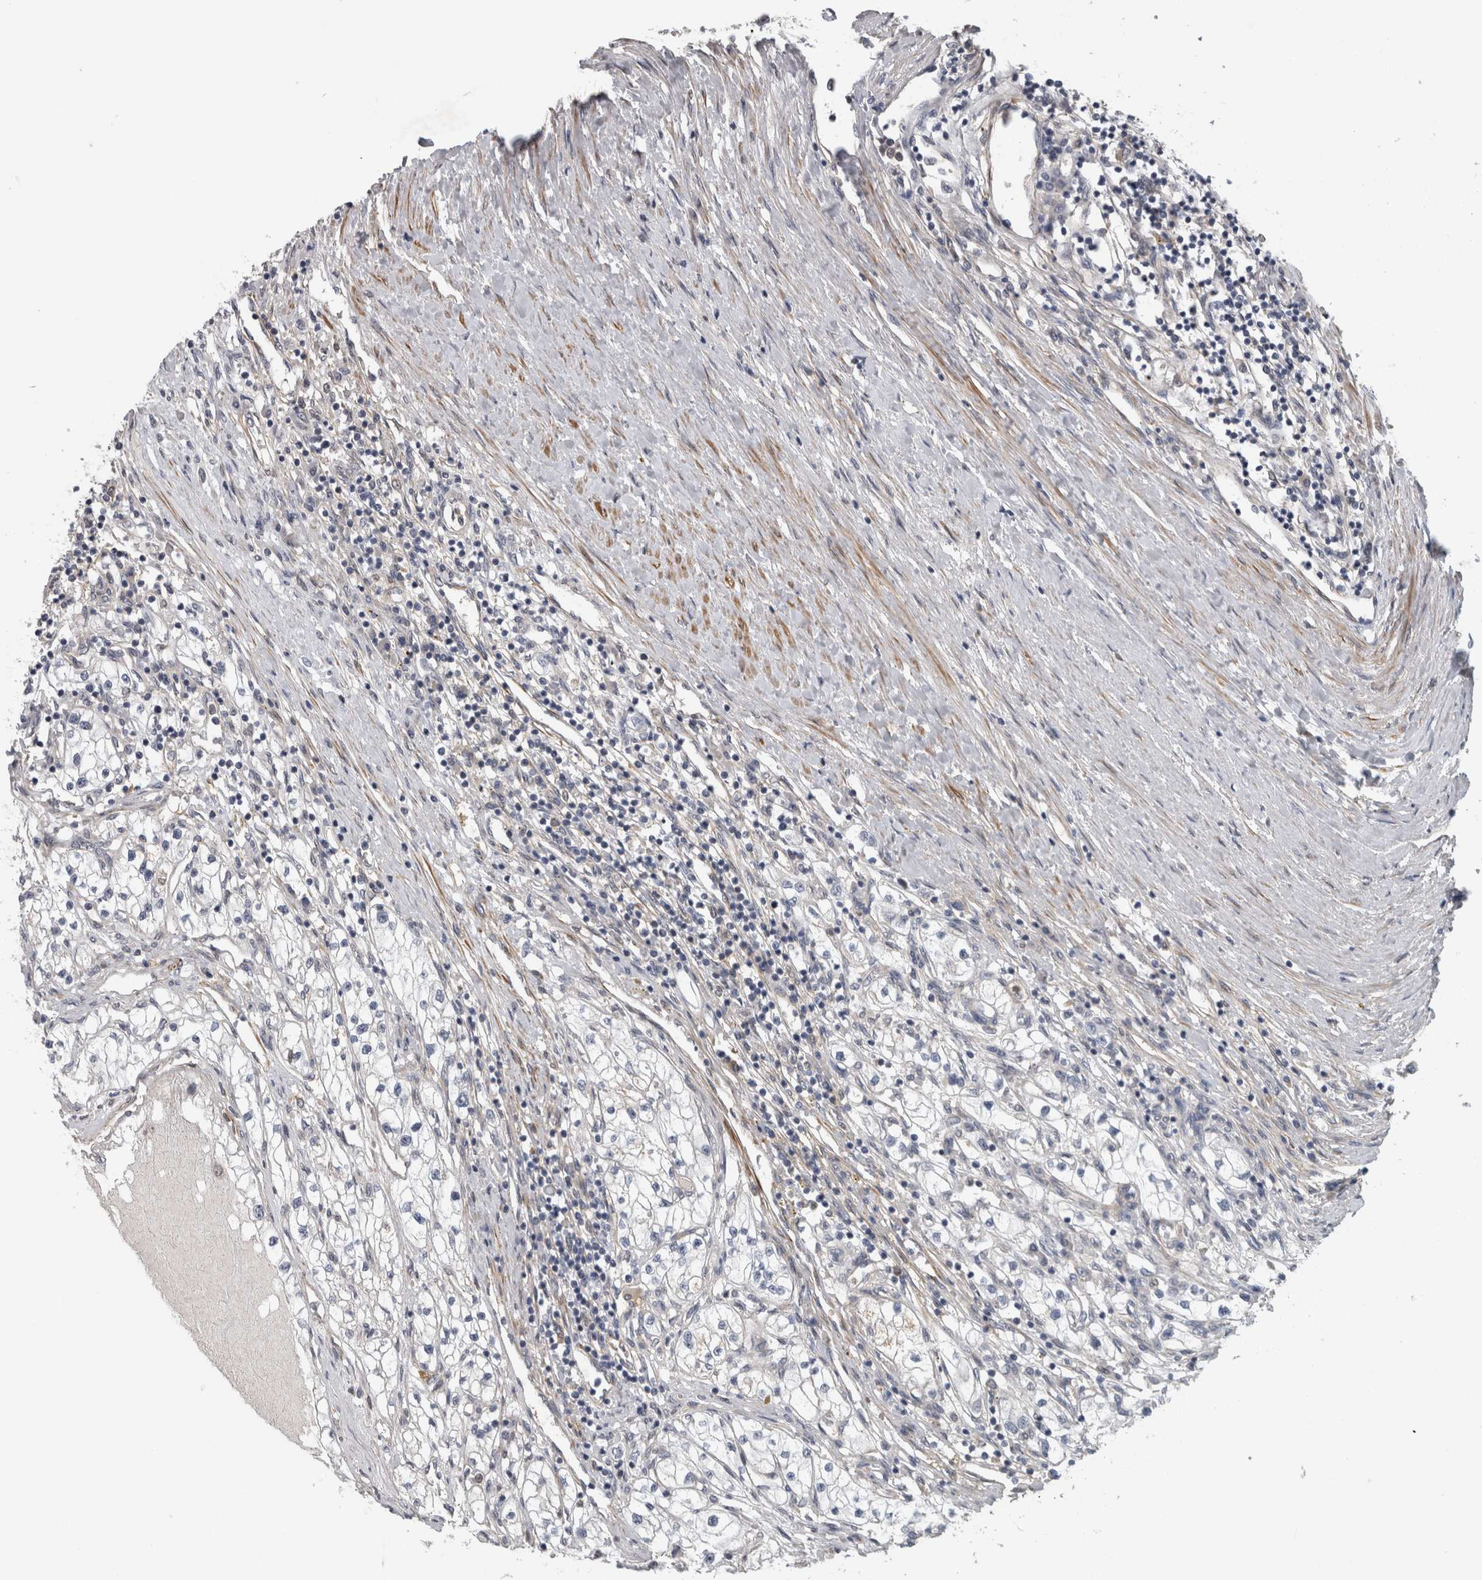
{"staining": {"intensity": "negative", "quantity": "none", "location": "none"}, "tissue": "renal cancer", "cell_type": "Tumor cells", "image_type": "cancer", "snomed": [{"axis": "morphology", "description": "Adenocarcinoma, NOS"}, {"axis": "topography", "description": "Kidney"}], "caption": "High magnification brightfield microscopy of renal cancer (adenocarcinoma) stained with DAB (brown) and counterstained with hematoxylin (blue): tumor cells show no significant staining. (DAB (3,3'-diaminobenzidine) immunohistochemistry, high magnification).", "gene": "NAPRT", "patient": {"sex": "male", "age": 68}}